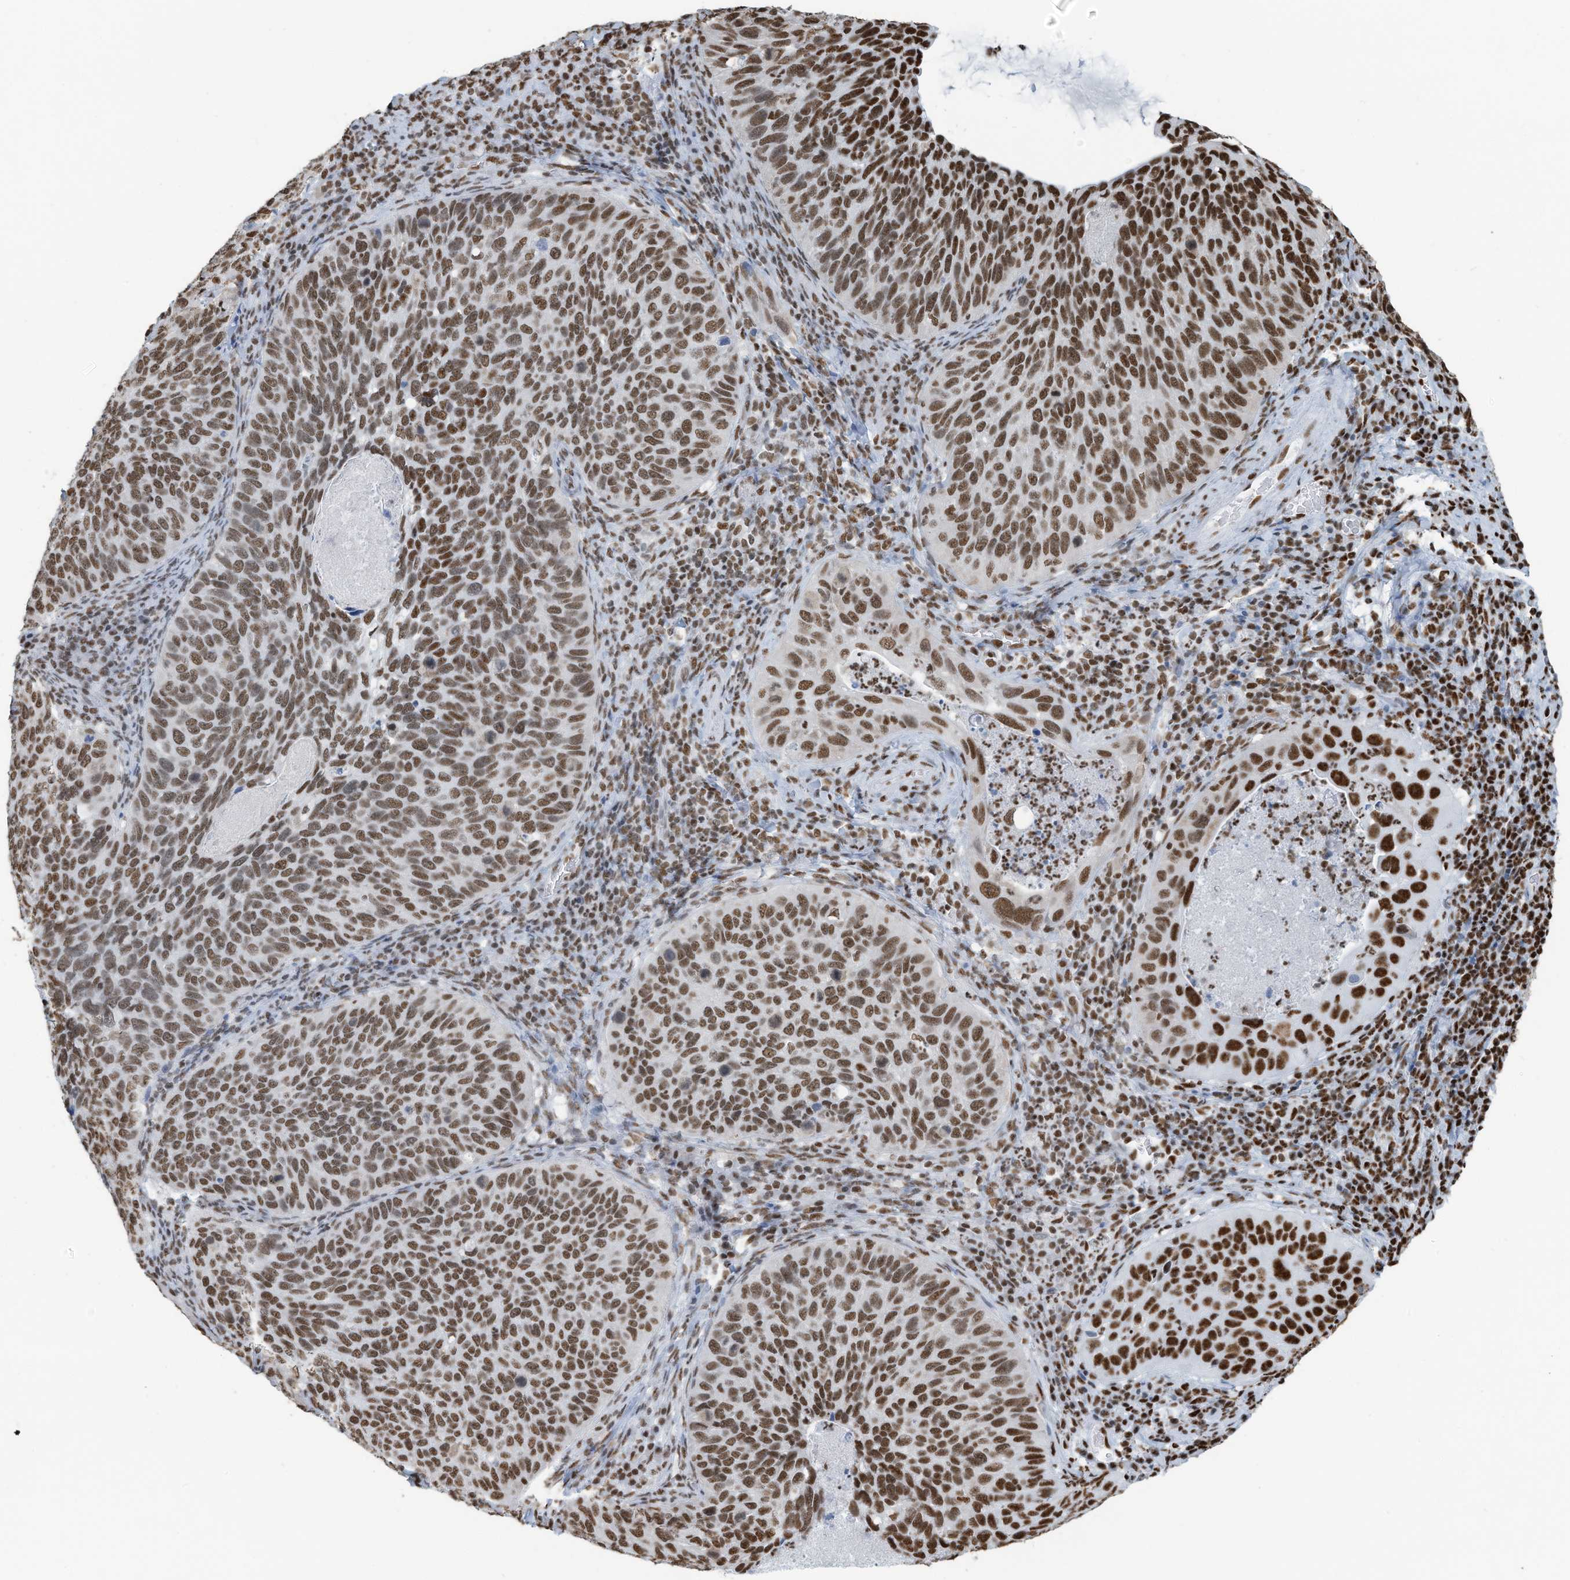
{"staining": {"intensity": "strong", "quantity": ">75%", "location": "nuclear"}, "tissue": "cervical cancer", "cell_type": "Tumor cells", "image_type": "cancer", "snomed": [{"axis": "morphology", "description": "Squamous cell carcinoma, NOS"}, {"axis": "topography", "description": "Cervix"}], "caption": "The micrograph shows a brown stain indicating the presence of a protein in the nuclear of tumor cells in cervical cancer (squamous cell carcinoma). The protein of interest is stained brown, and the nuclei are stained in blue (DAB (3,3'-diaminobenzidine) IHC with brightfield microscopy, high magnification).", "gene": "SARNP", "patient": {"sex": "female", "age": 38}}